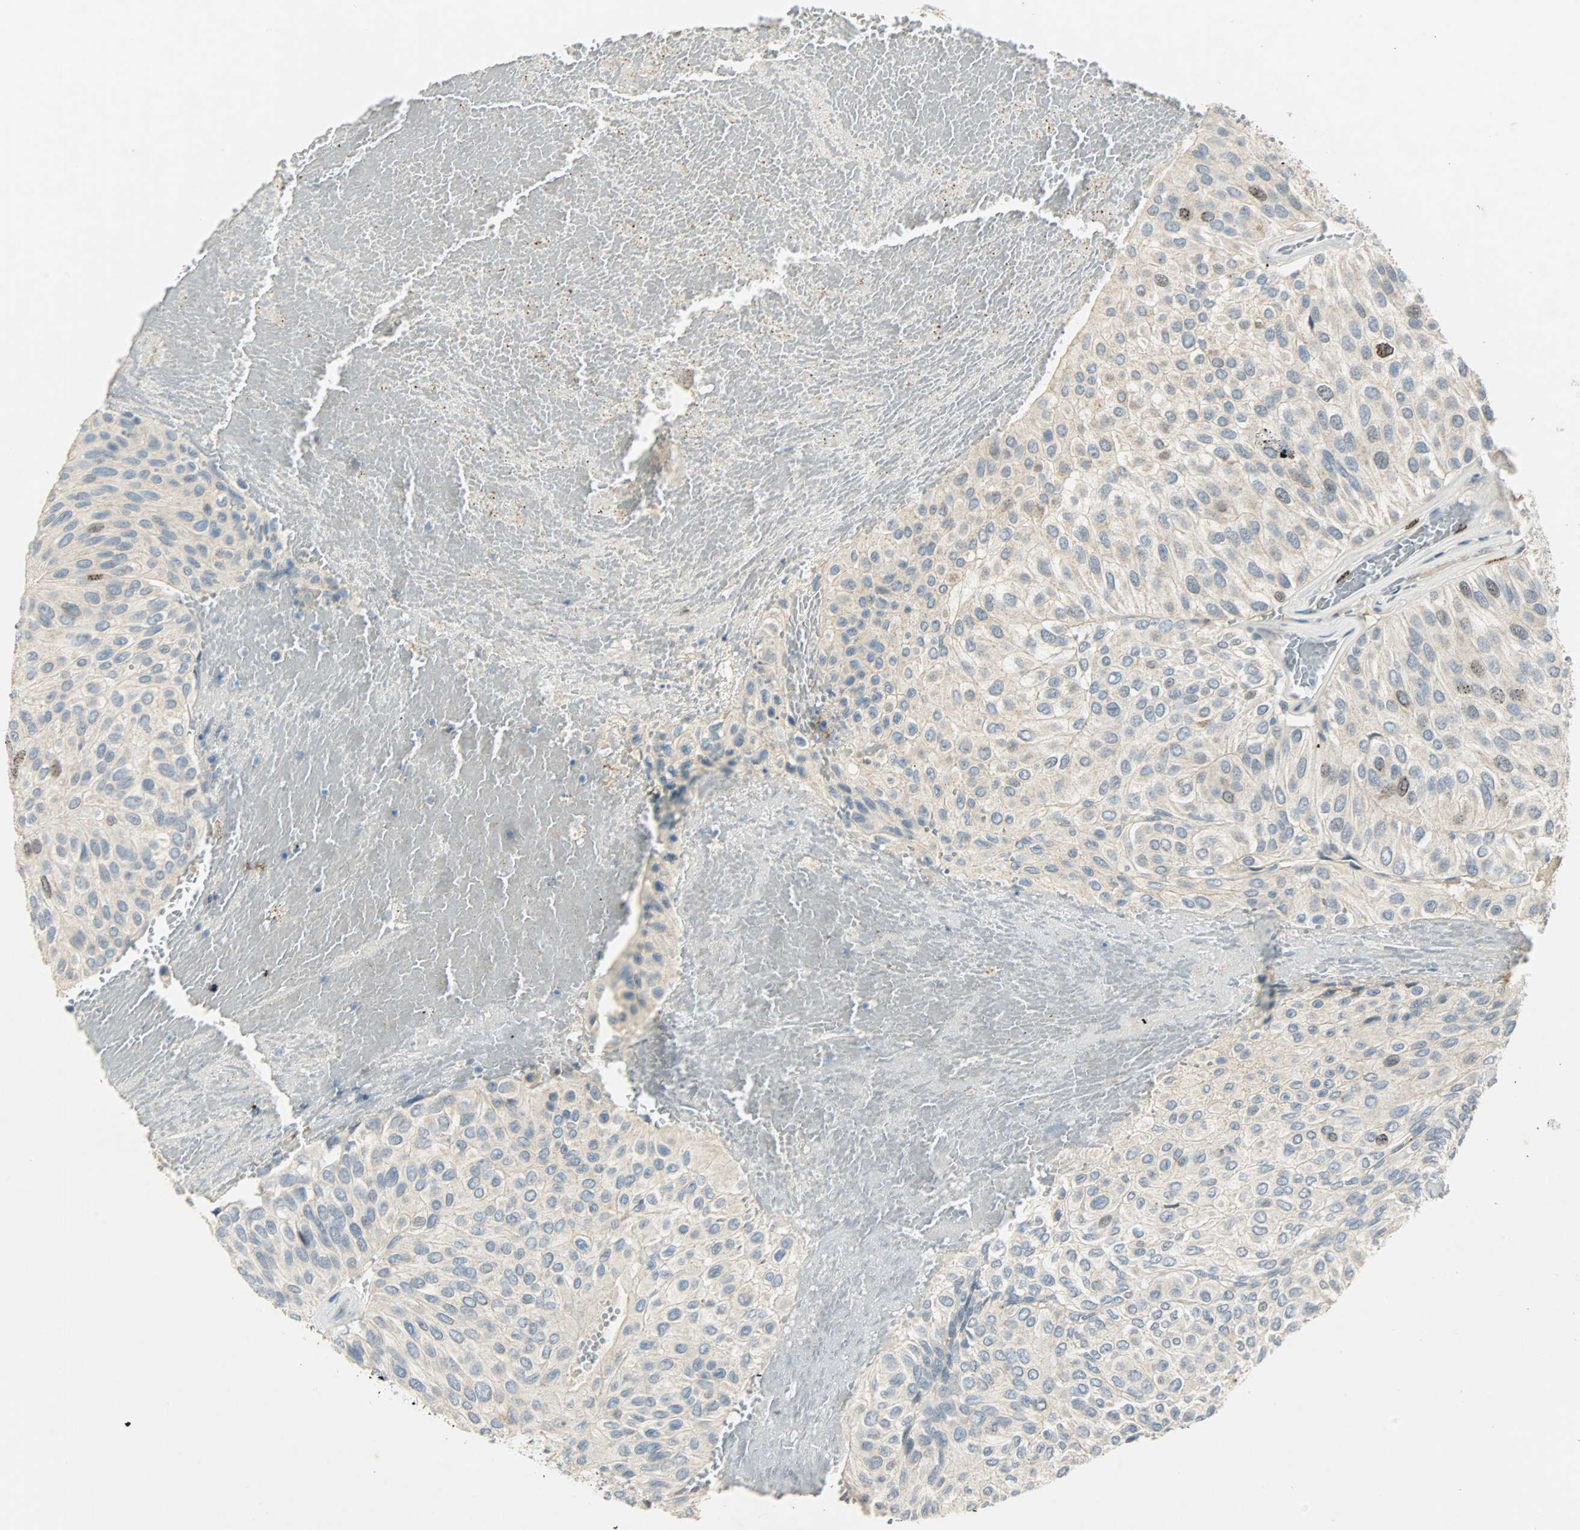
{"staining": {"intensity": "moderate", "quantity": "<25%", "location": "nuclear"}, "tissue": "urothelial cancer", "cell_type": "Tumor cells", "image_type": "cancer", "snomed": [{"axis": "morphology", "description": "Urothelial carcinoma, High grade"}, {"axis": "topography", "description": "Urinary bladder"}], "caption": "Immunohistochemical staining of urothelial cancer shows low levels of moderate nuclear staining in approximately <25% of tumor cells.", "gene": "AURKB", "patient": {"sex": "male", "age": 66}}